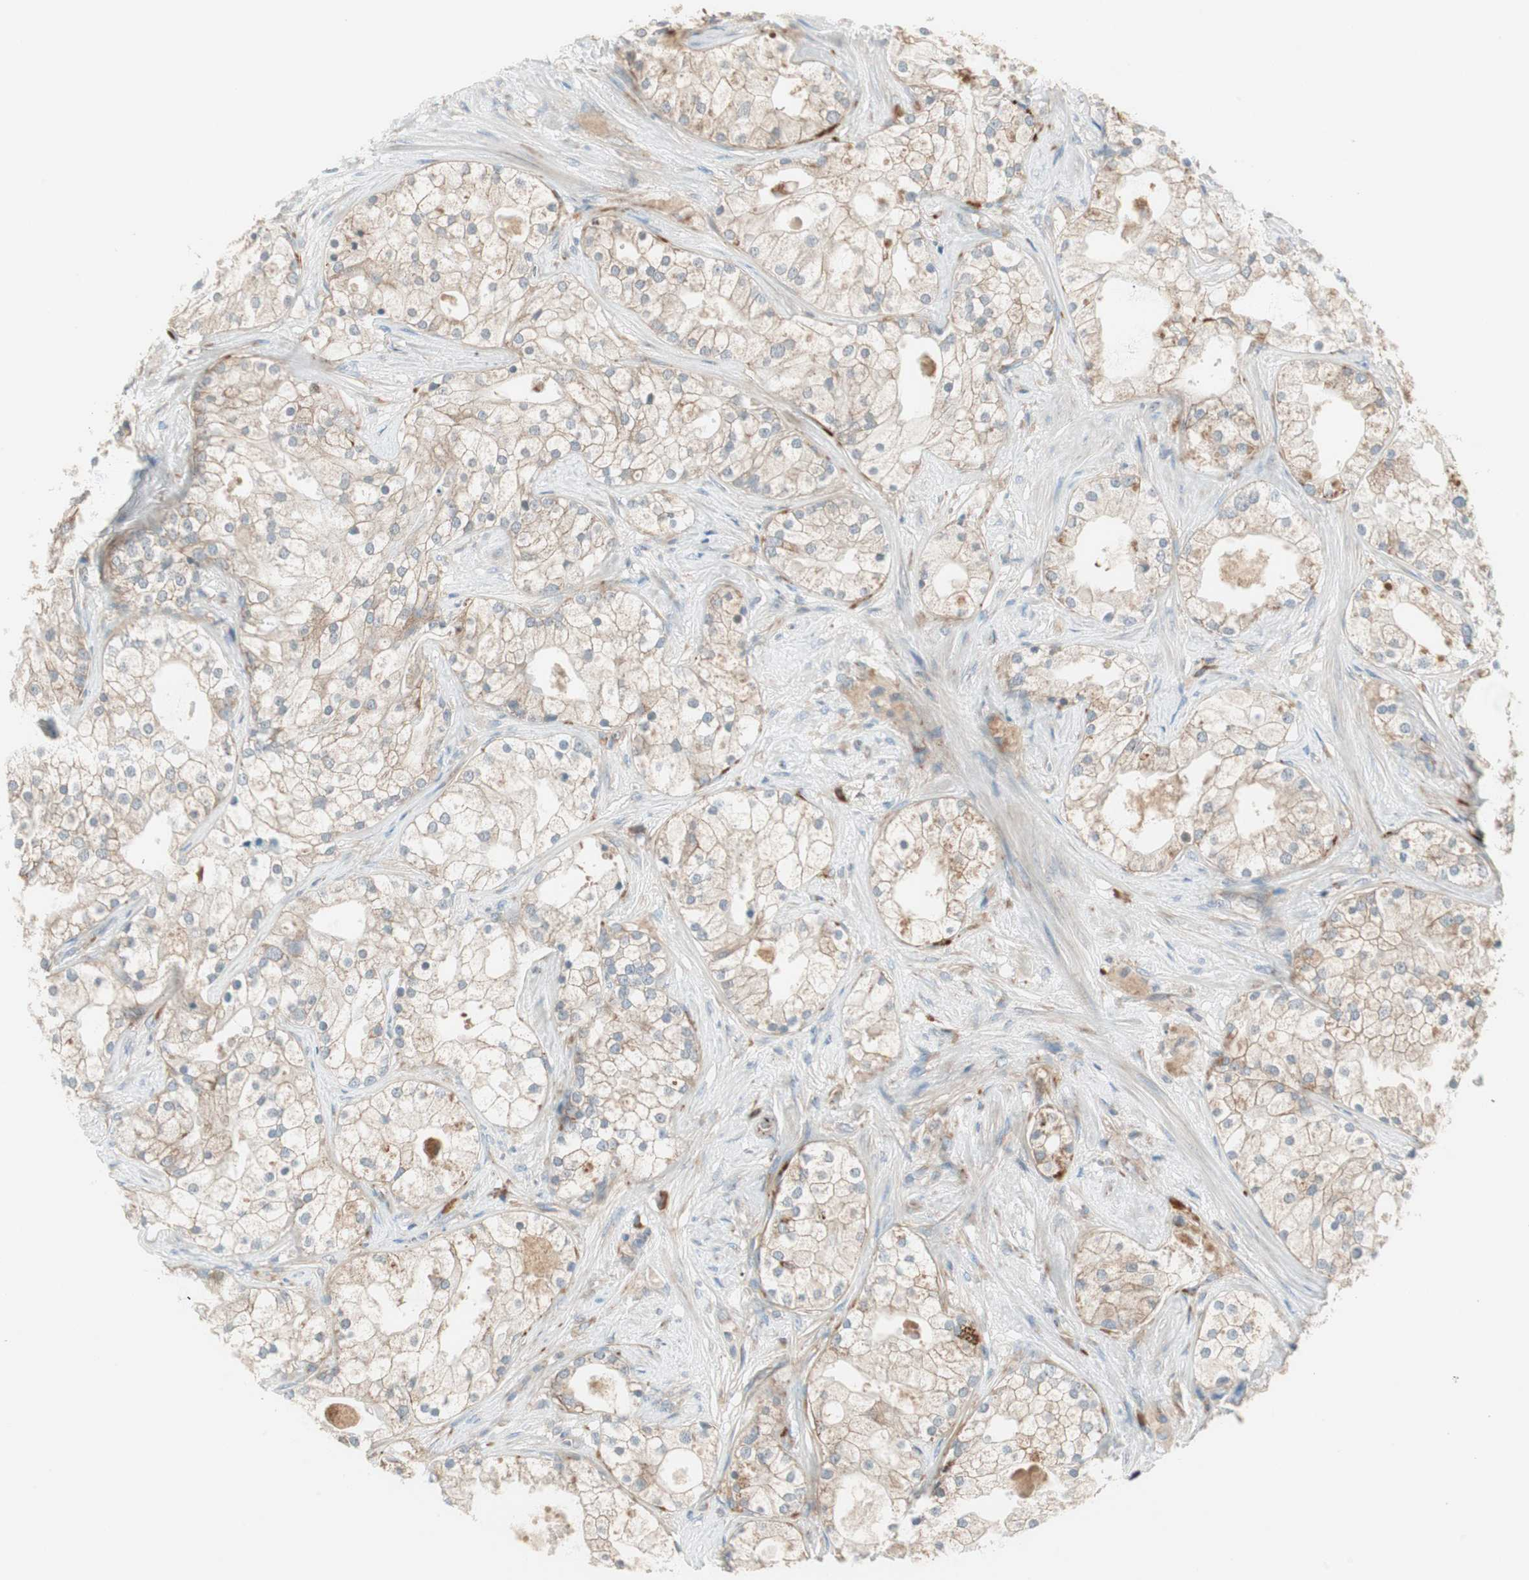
{"staining": {"intensity": "moderate", "quantity": ">75%", "location": "cytoplasmic/membranous"}, "tissue": "prostate cancer", "cell_type": "Tumor cells", "image_type": "cancer", "snomed": [{"axis": "morphology", "description": "Adenocarcinoma, Low grade"}, {"axis": "topography", "description": "Prostate"}], "caption": "This is an image of IHC staining of prostate cancer (low-grade adenocarcinoma), which shows moderate positivity in the cytoplasmic/membranous of tumor cells.", "gene": "RPL23", "patient": {"sex": "male", "age": 58}}